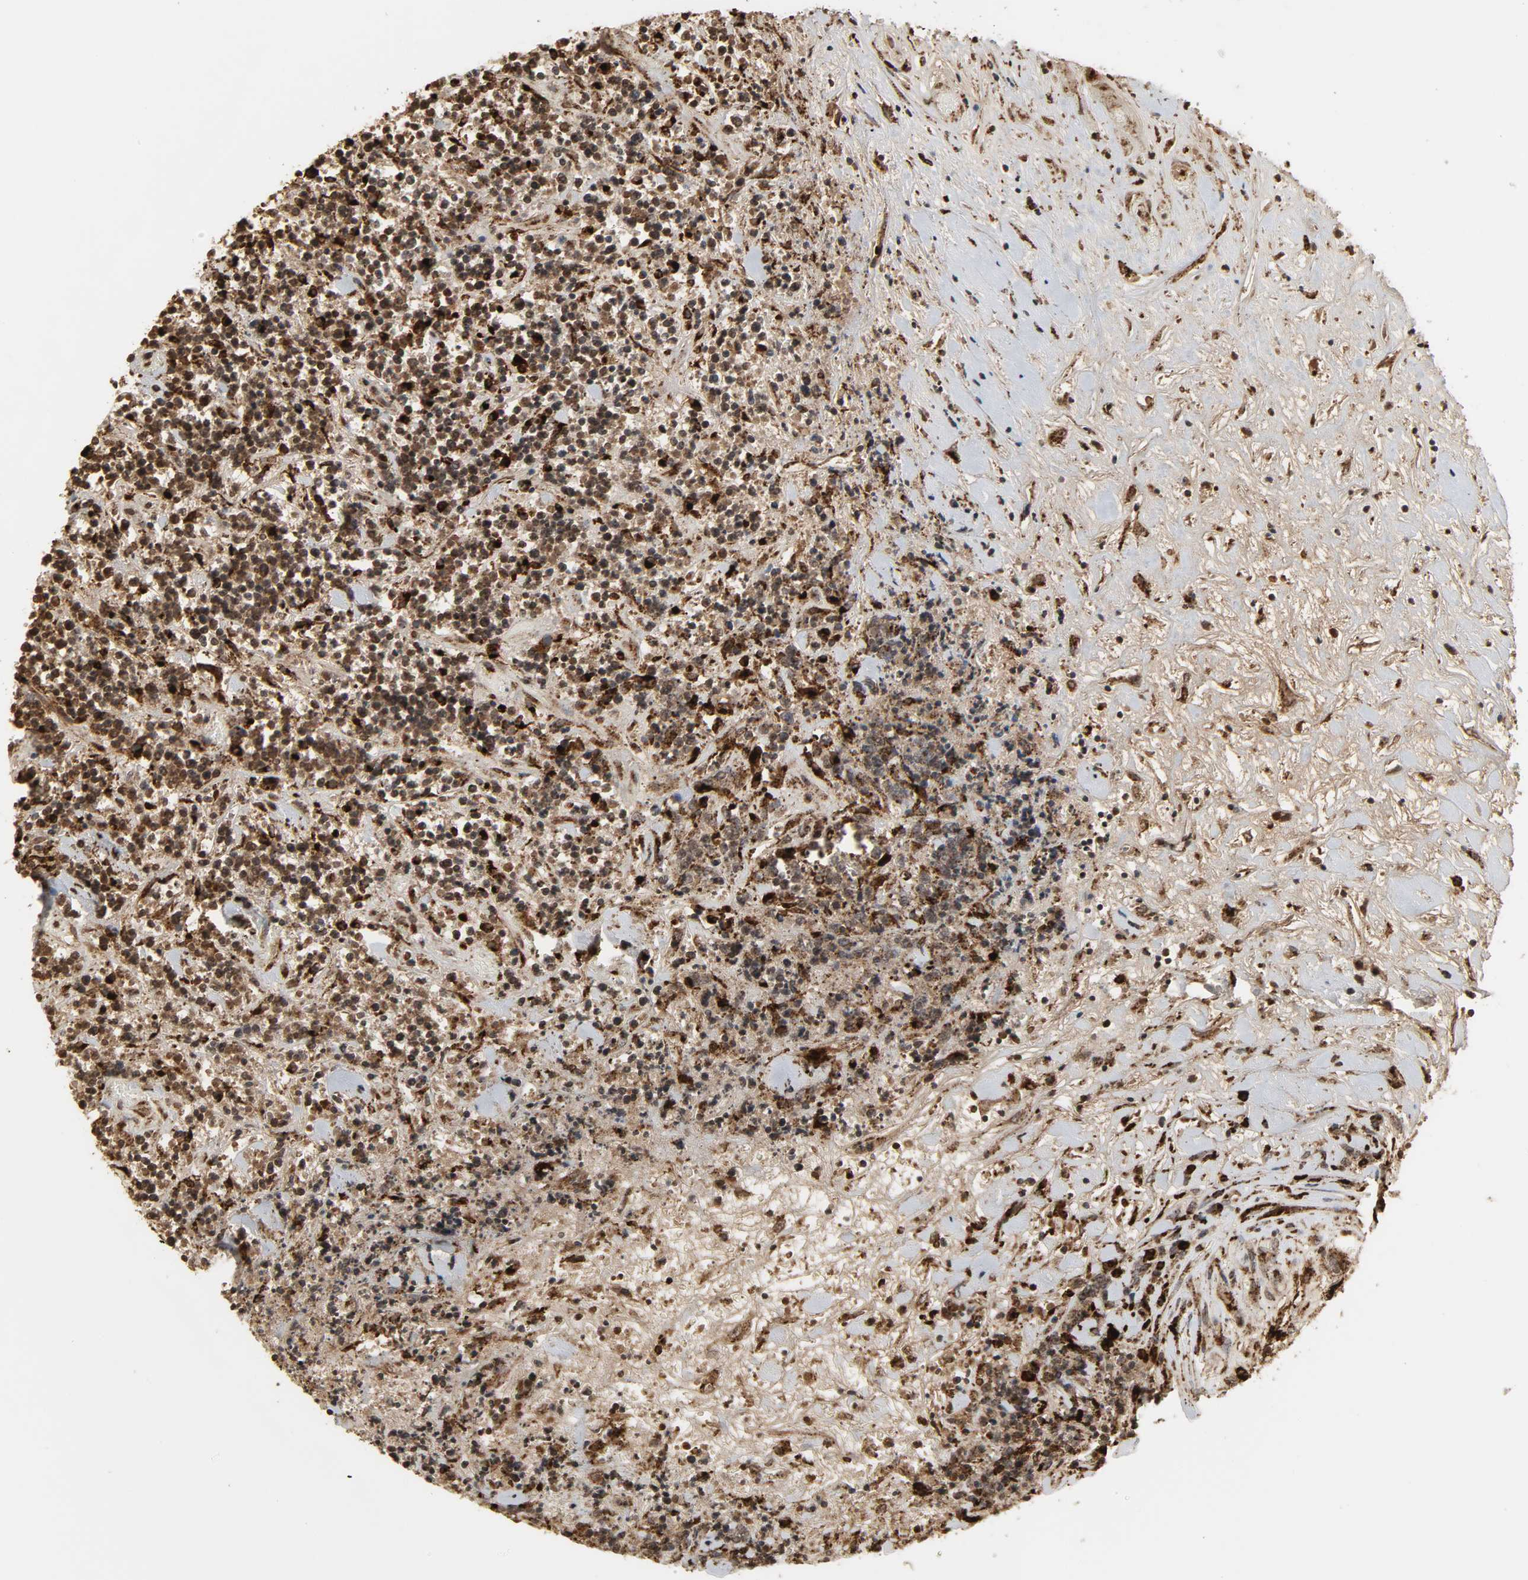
{"staining": {"intensity": "moderate", "quantity": ">75%", "location": "cytoplasmic/membranous"}, "tissue": "lymphoma", "cell_type": "Tumor cells", "image_type": "cancer", "snomed": [{"axis": "morphology", "description": "Malignant lymphoma, non-Hodgkin's type, High grade"}, {"axis": "topography", "description": "Soft tissue"}], "caption": "A brown stain shows moderate cytoplasmic/membranous expression of a protein in human lymphoma tumor cells.", "gene": "PSAP", "patient": {"sex": "male", "age": 18}}